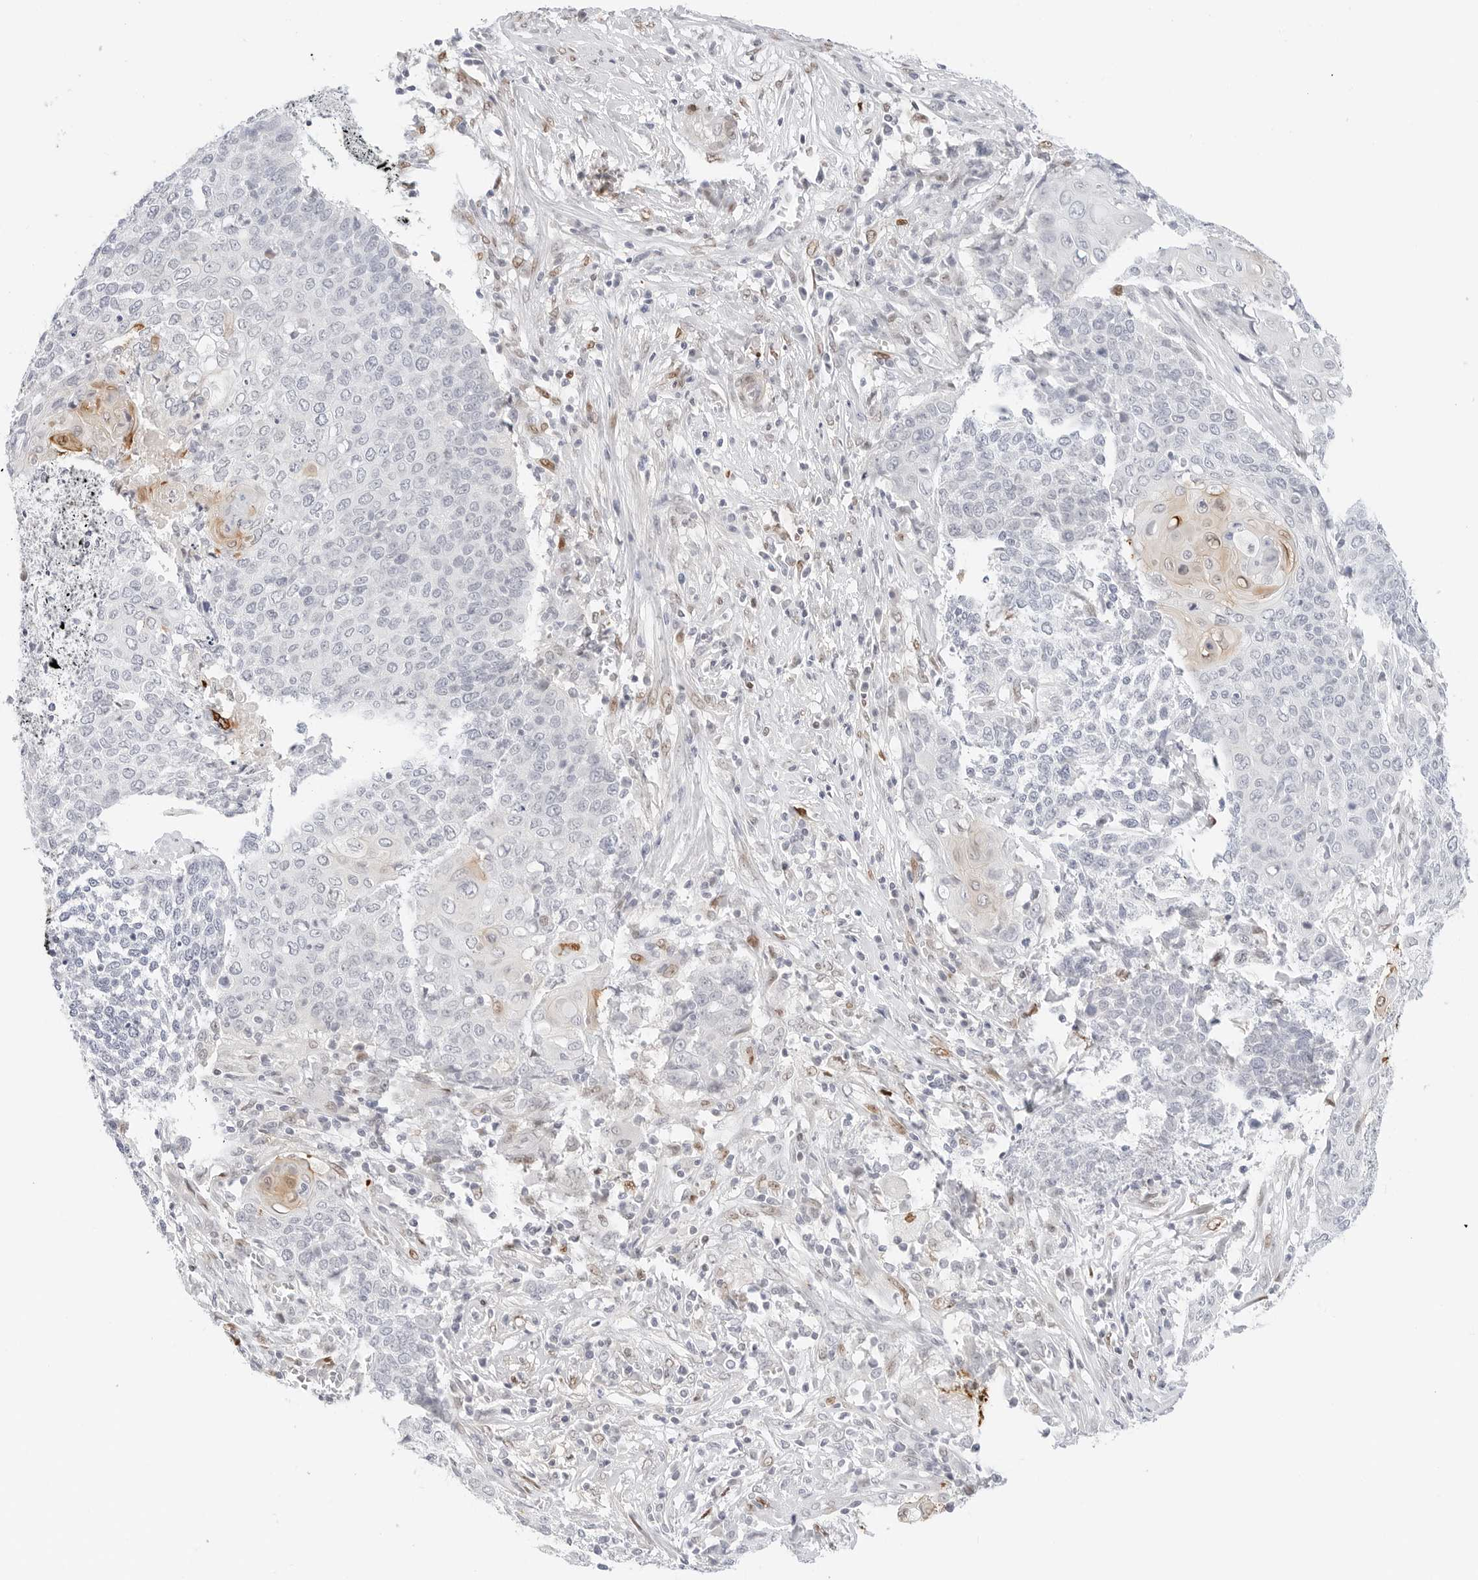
{"staining": {"intensity": "moderate", "quantity": "<25%", "location": "cytoplasmic/membranous,nuclear"}, "tissue": "cervical cancer", "cell_type": "Tumor cells", "image_type": "cancer", "snomed": [{"axis": "morphology", "description": "Squamous cell carcinoma, NOS"}, {"axis": "topography", "description": "Cervix"}], "caption": "Immunohistochemistry photomicrograph of neoplastic tissue: squamous cell carcinoma (cervical) stained using immunohistochemistry (IHC) displays low levels of moderate protein expression localized specifically in the cytoplasmic/membranous and nuclear of tumor cells, appearing as a cytoplasmic/membranous and nuclear brown color.", "gene": "SPIDR", "patient": {"sex": "female", "age": 39}}